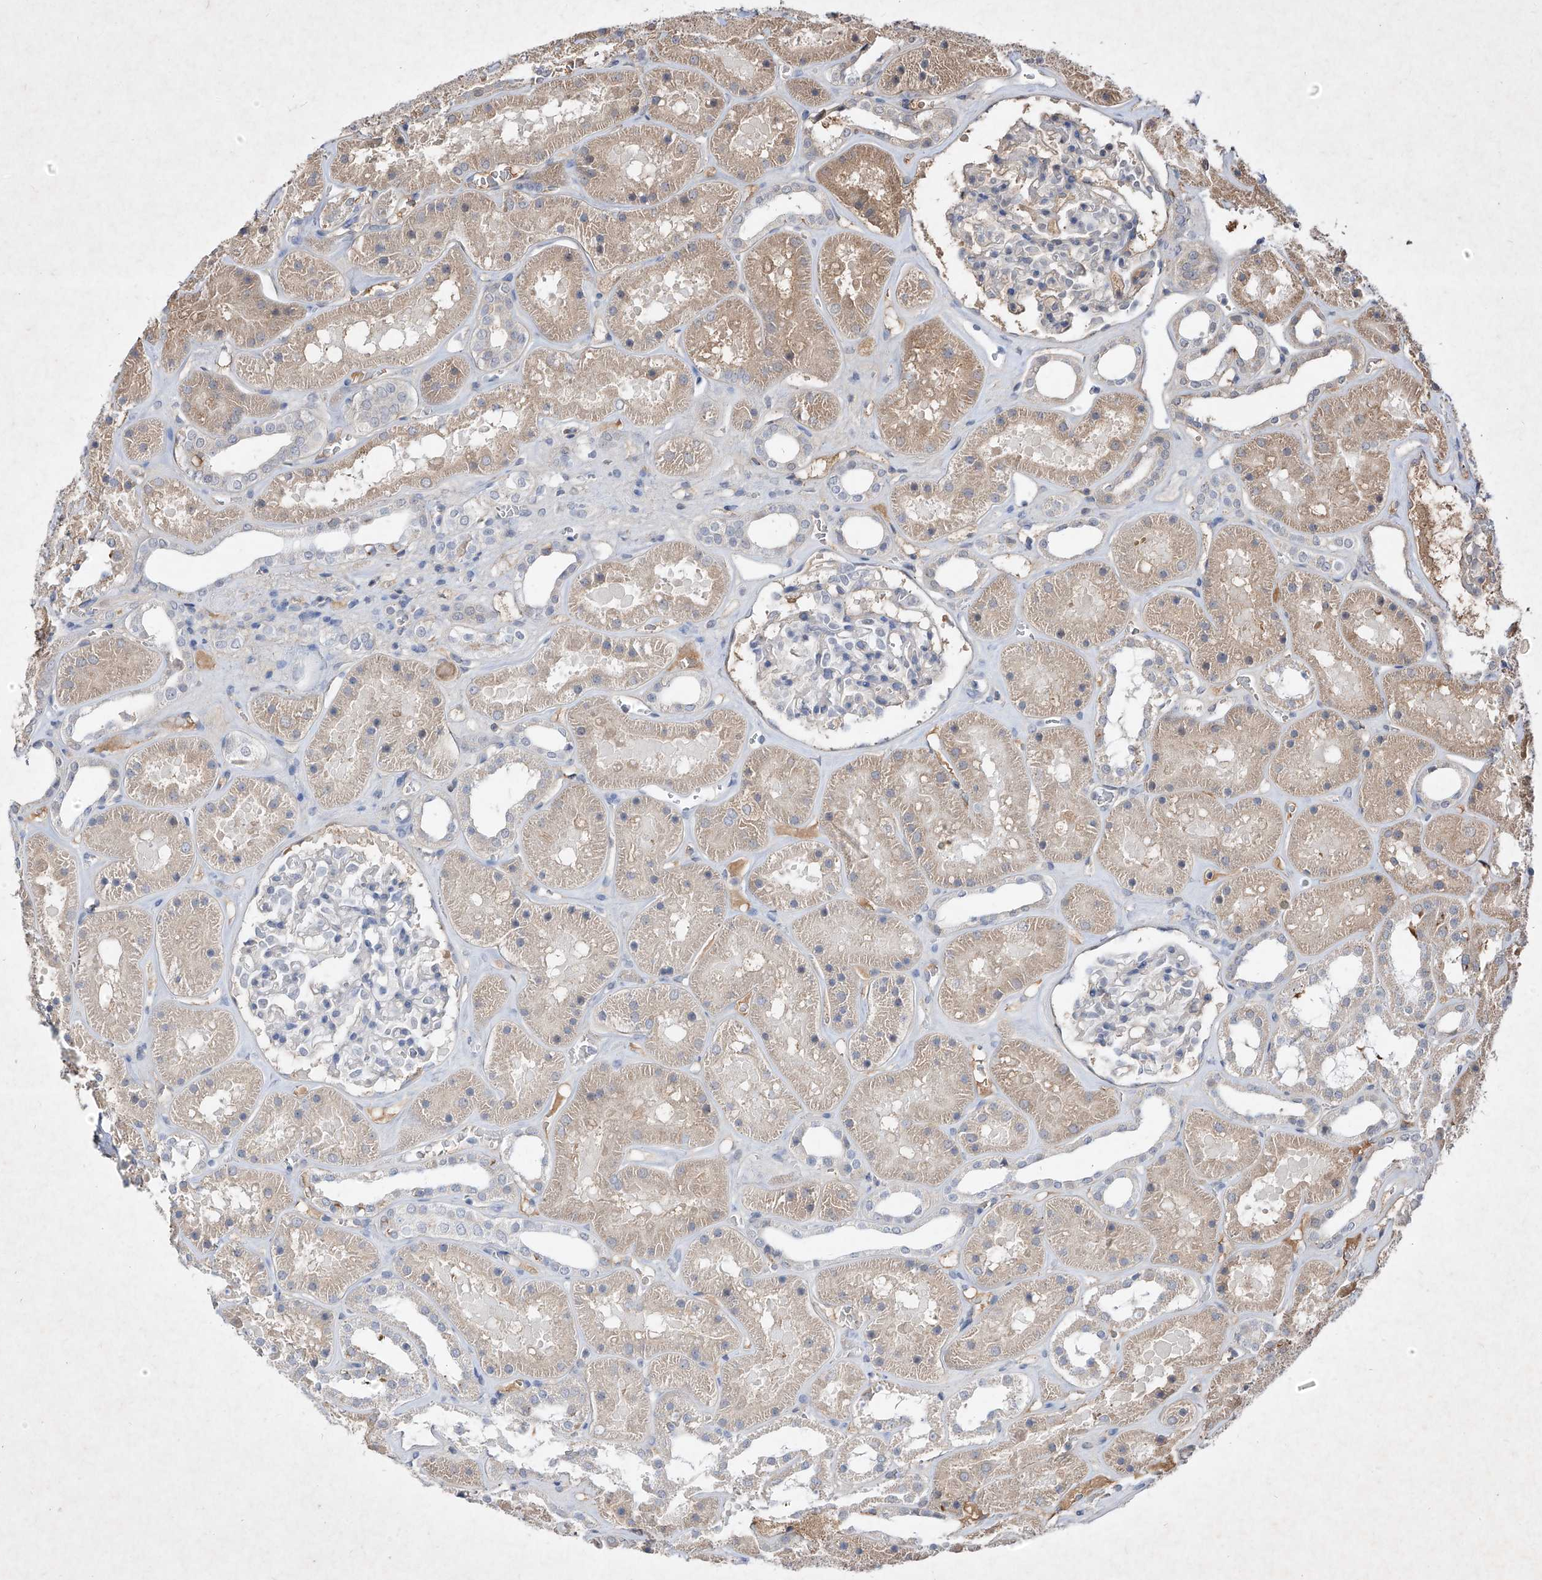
{"staining": {"intensity": "negative", "quantity": "none", "location": "none"}, "tissue": "kidney", "cell_type": "Cells in glomeruli", "image_type": "normal", "snomed": [{"axis": "morphology", "description": "Normal tissue, NOS"}, {"axis": "topography", "description": "Kidney"}], "caption": "Immunohistochemistry histopathology image of unremarkable kidney: kidney stained with DAB (3,3'-diaminobenzidine) displays no significant protein expression in cells in glomeruli. (Stains: DAB (3,3'-diaminobenzidine) IHC with hematoxylin counter stain, Microscopy: brightfield microscopy at high magnification).", "gene": "C4A", "patient": {"sex": "female", "age": 41}}